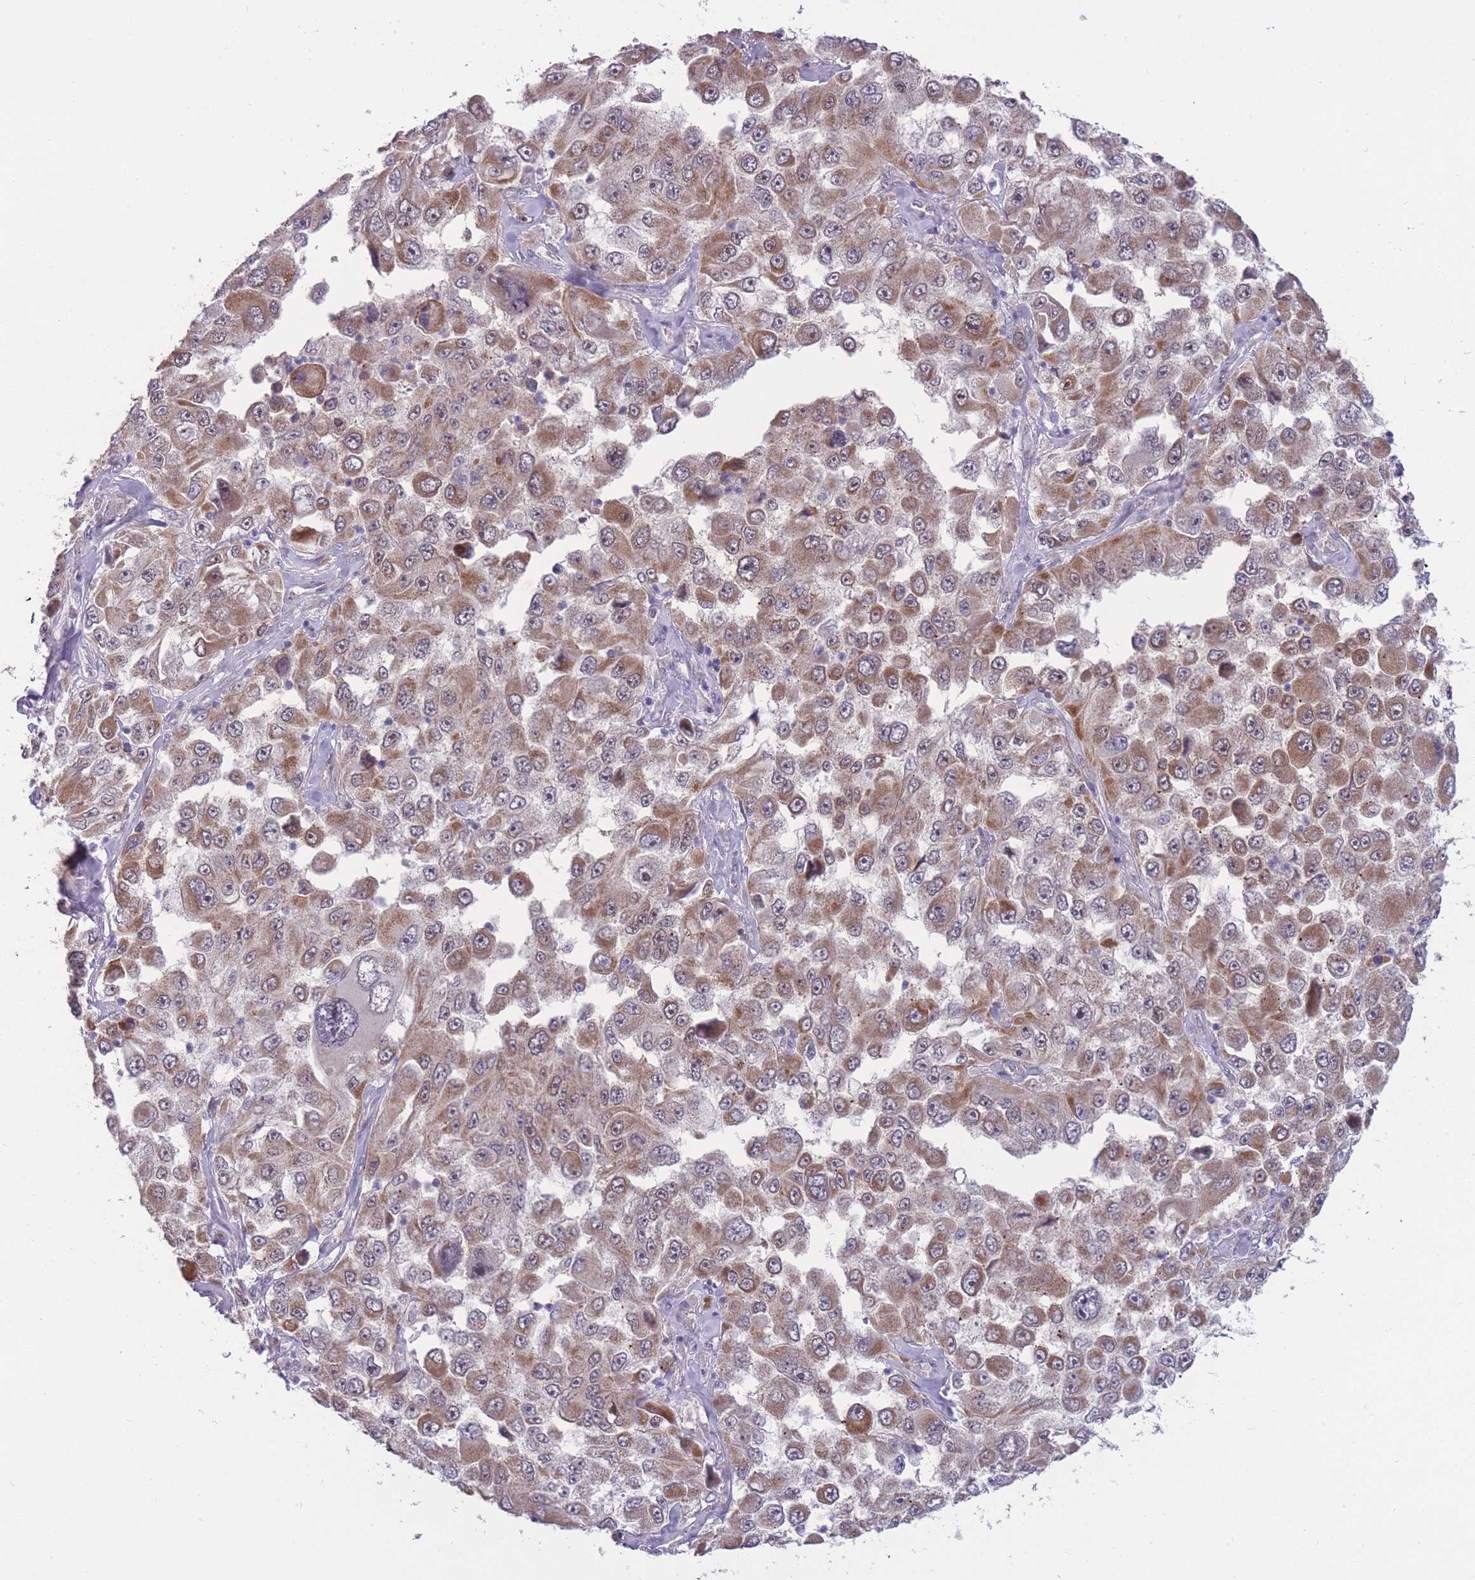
{"staining": {"intensity": "moderate", "quantity": ">75%", "location": "cytoplasmic/membranous"}, "tissue": "melanoma", "cell_type": "Tumor cells", "image_type": "cancer", "snomed": [{"axis": "morphology", "description": "Malignant melanoma, Metastatic site"}, {"axis": "topography", "description": "Lymph node"}], "caption": "Malignant melanoma (metastatic site) stained with DAB immunohistochemistry exhibits medium levels of moderate cytoplasmic/membranous expression in about >75% of tumor cells.", "gene": "MCIDAS", "patient": {"sex": "male", "age": 62}}